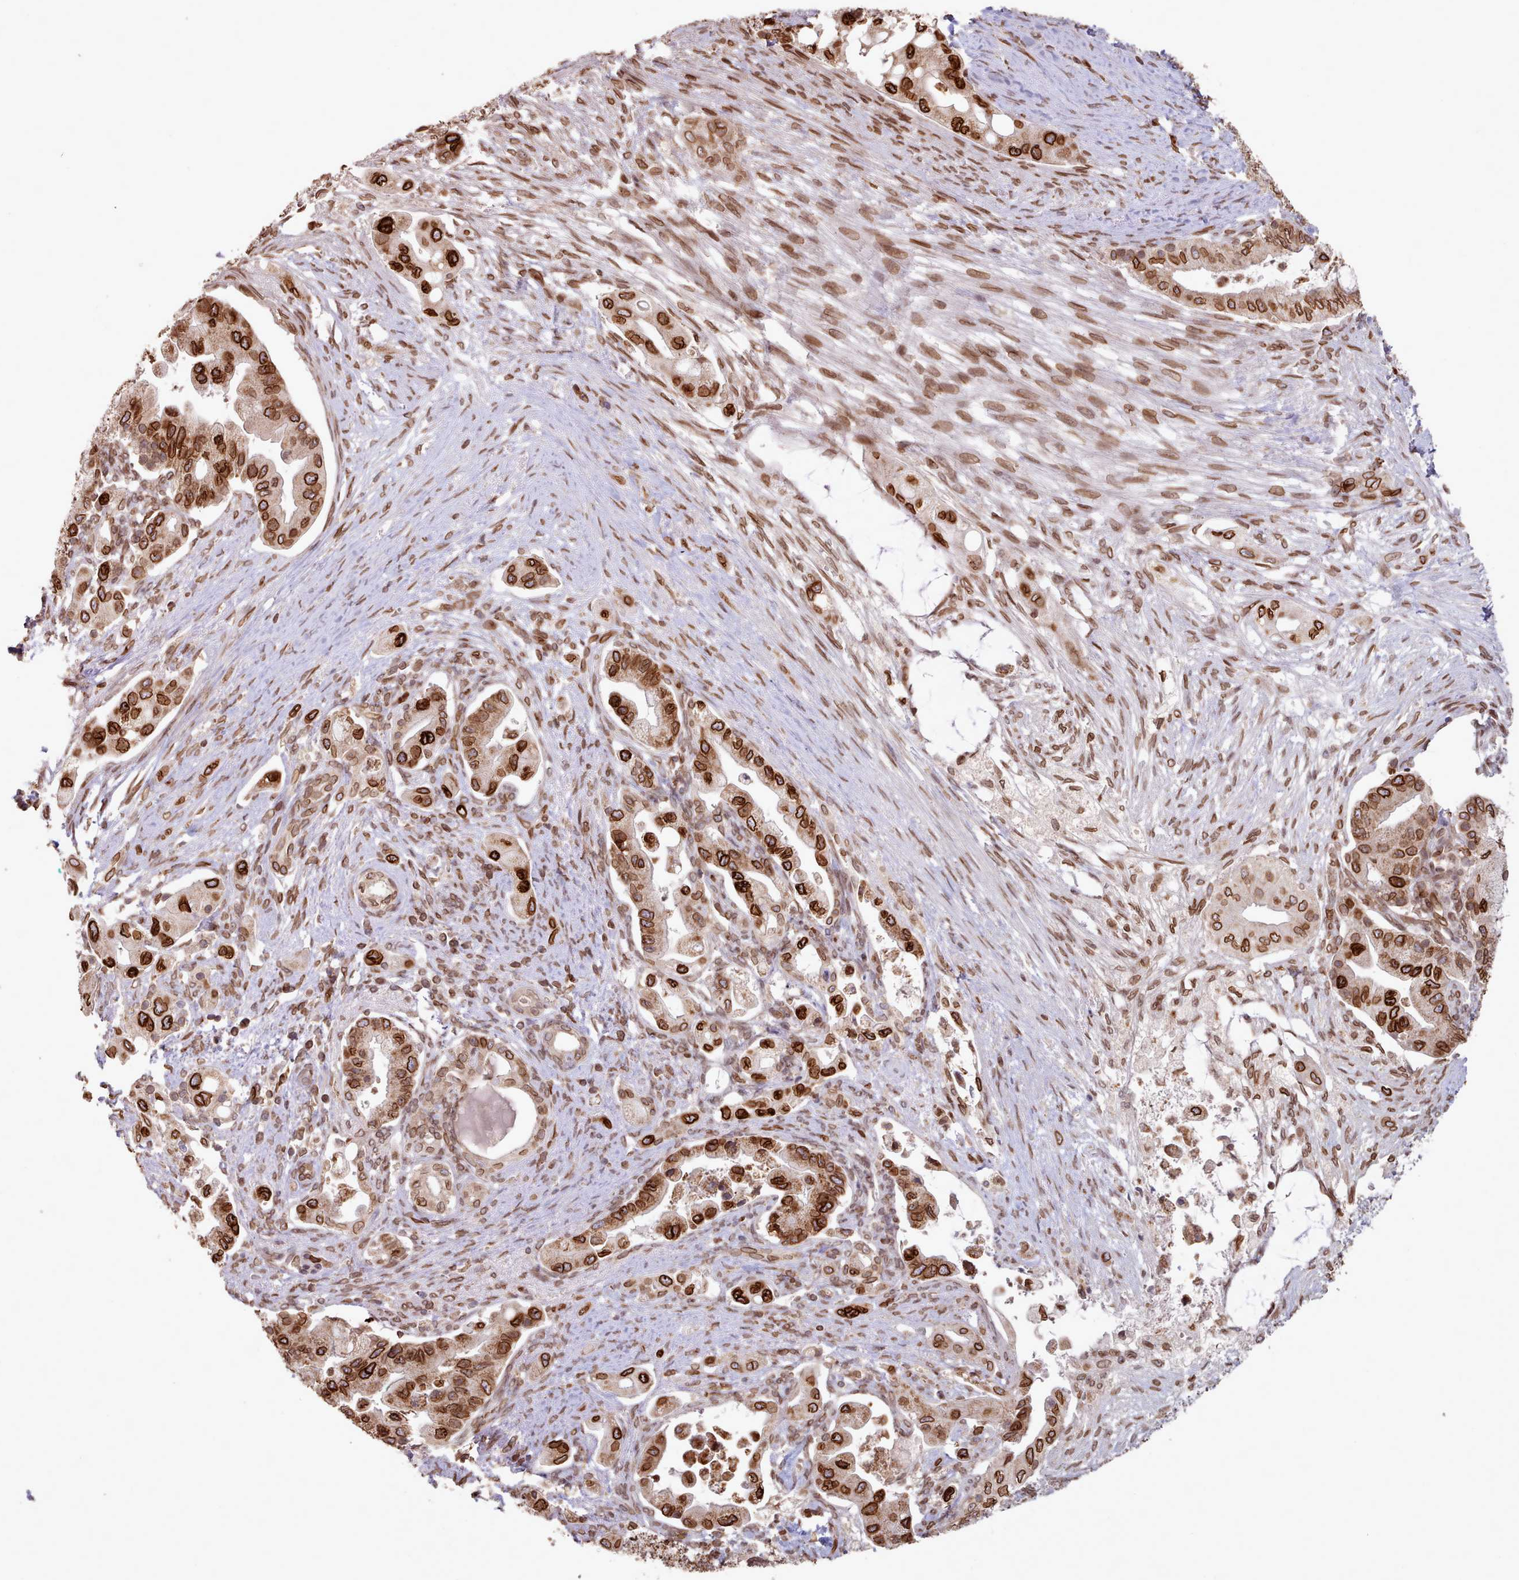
{"staining": {"intensity": "strong", "quantity": ">75%", "location": "cytoplasmic/membranous,nuclear"}, "tissue": "pancreatic cancer", "cell_type": "Tumor cells", "image_type": "cancer", "snomed": [{"axis": "morphology", "description": "Adenocarcinoma, NOS"}, {"axis": "topography", "description": "Pancreas"}], "caption": "A brown stain shows strong cytoplasmic/membranous and nuclear expression of a protein in human pancreatic cancer tumor cells.", "gene": "TOR1AIP1", "patient": {"sex": "male", "age": 57}}